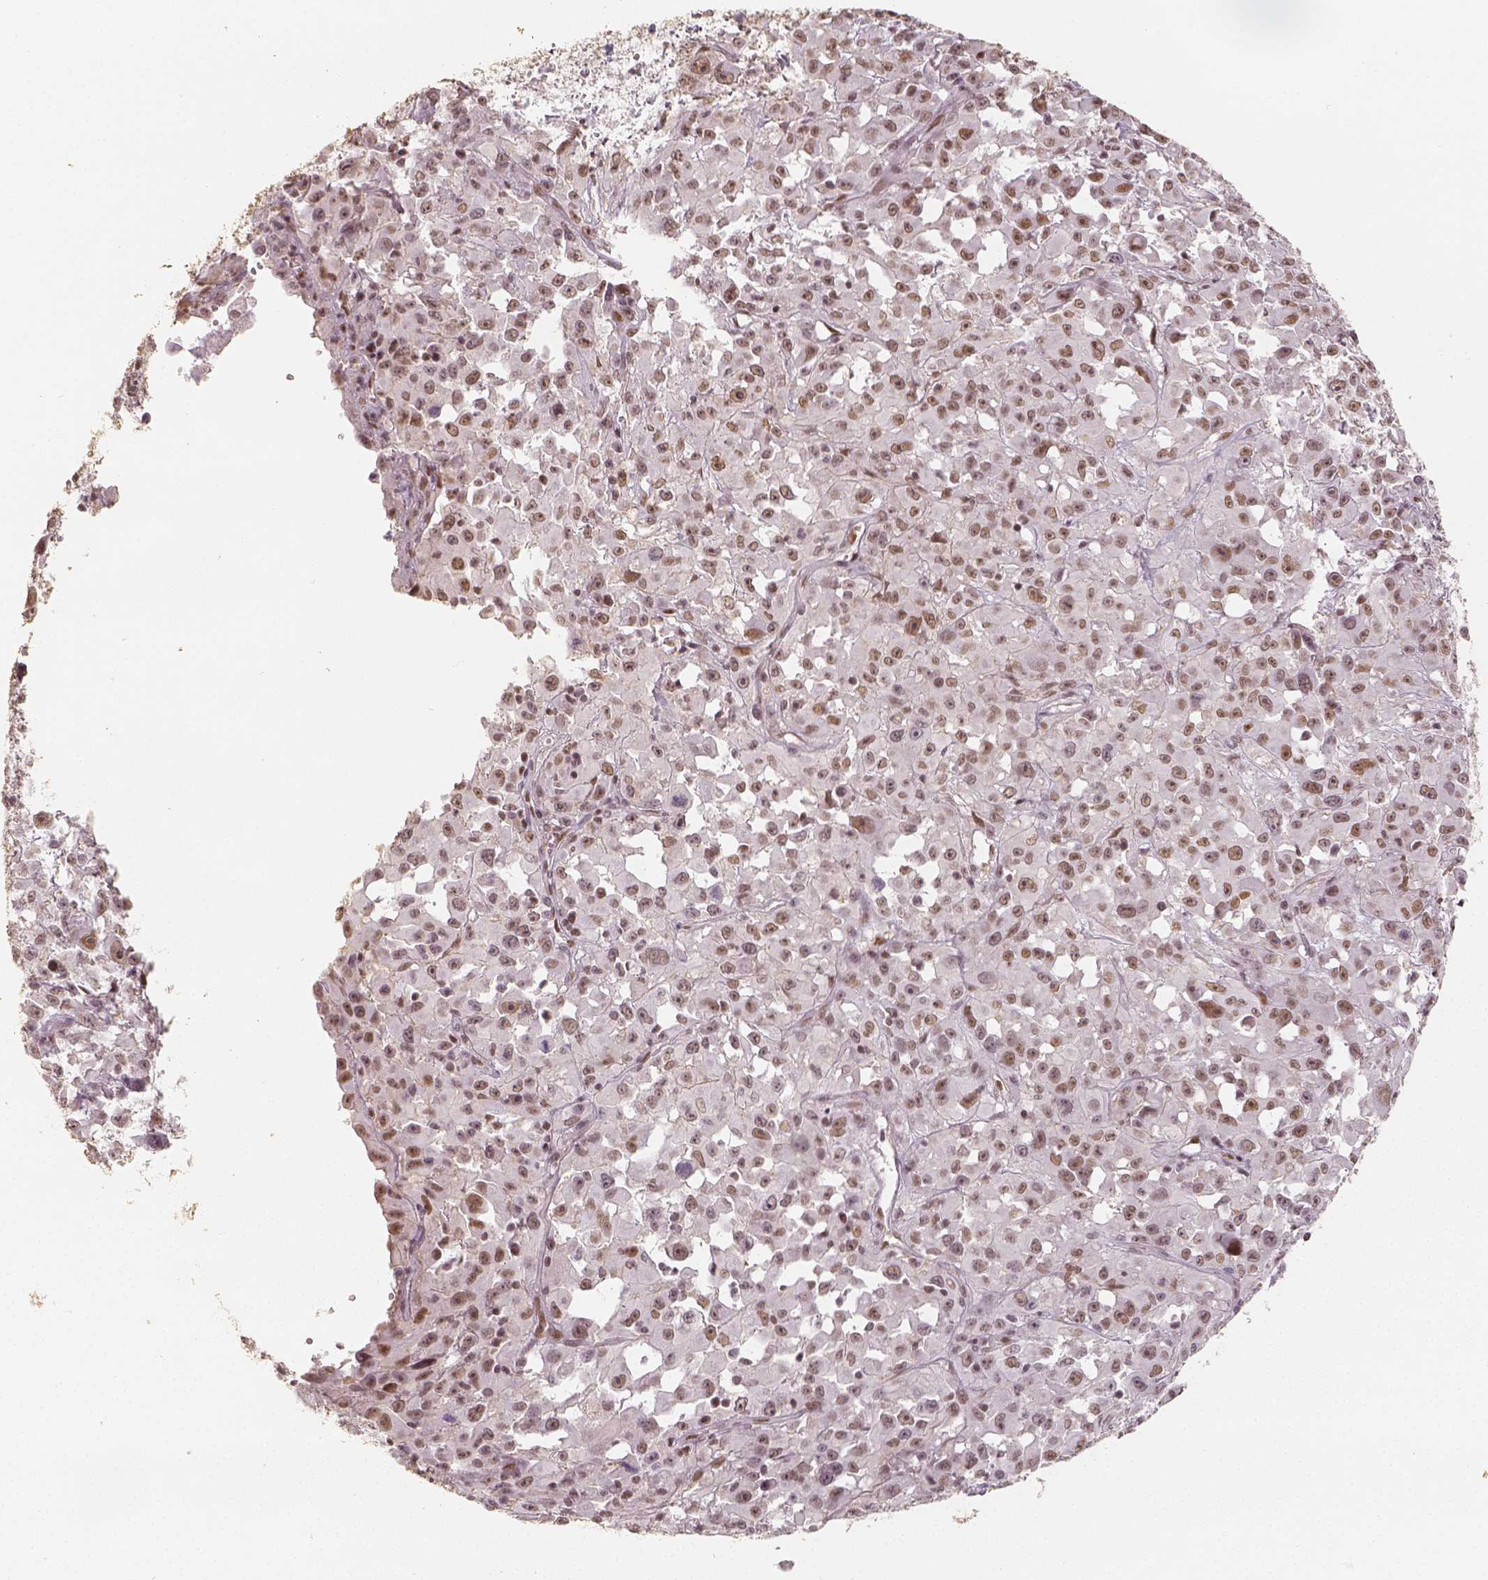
{"staining": {"intensity": "moderate", "quantity": ">75%", "location": "nuclear"}, "tissue": "melanoma", "cell_type": "Tumor cells", "image_type": "cancer", "snomed": [{"axis": "morphology", "description": "Malignant melanoma, Metastatic site"}, {"axis": "topography", "description": "Soft tissue"}], "caption": "The image shows immunohistochemical staining of melanoma. There is moderate nuclear expression is identified in approximately >75% of tumor cells.", "gene": "HDAC1", "patient": {"sex": "male", "age": 50}}